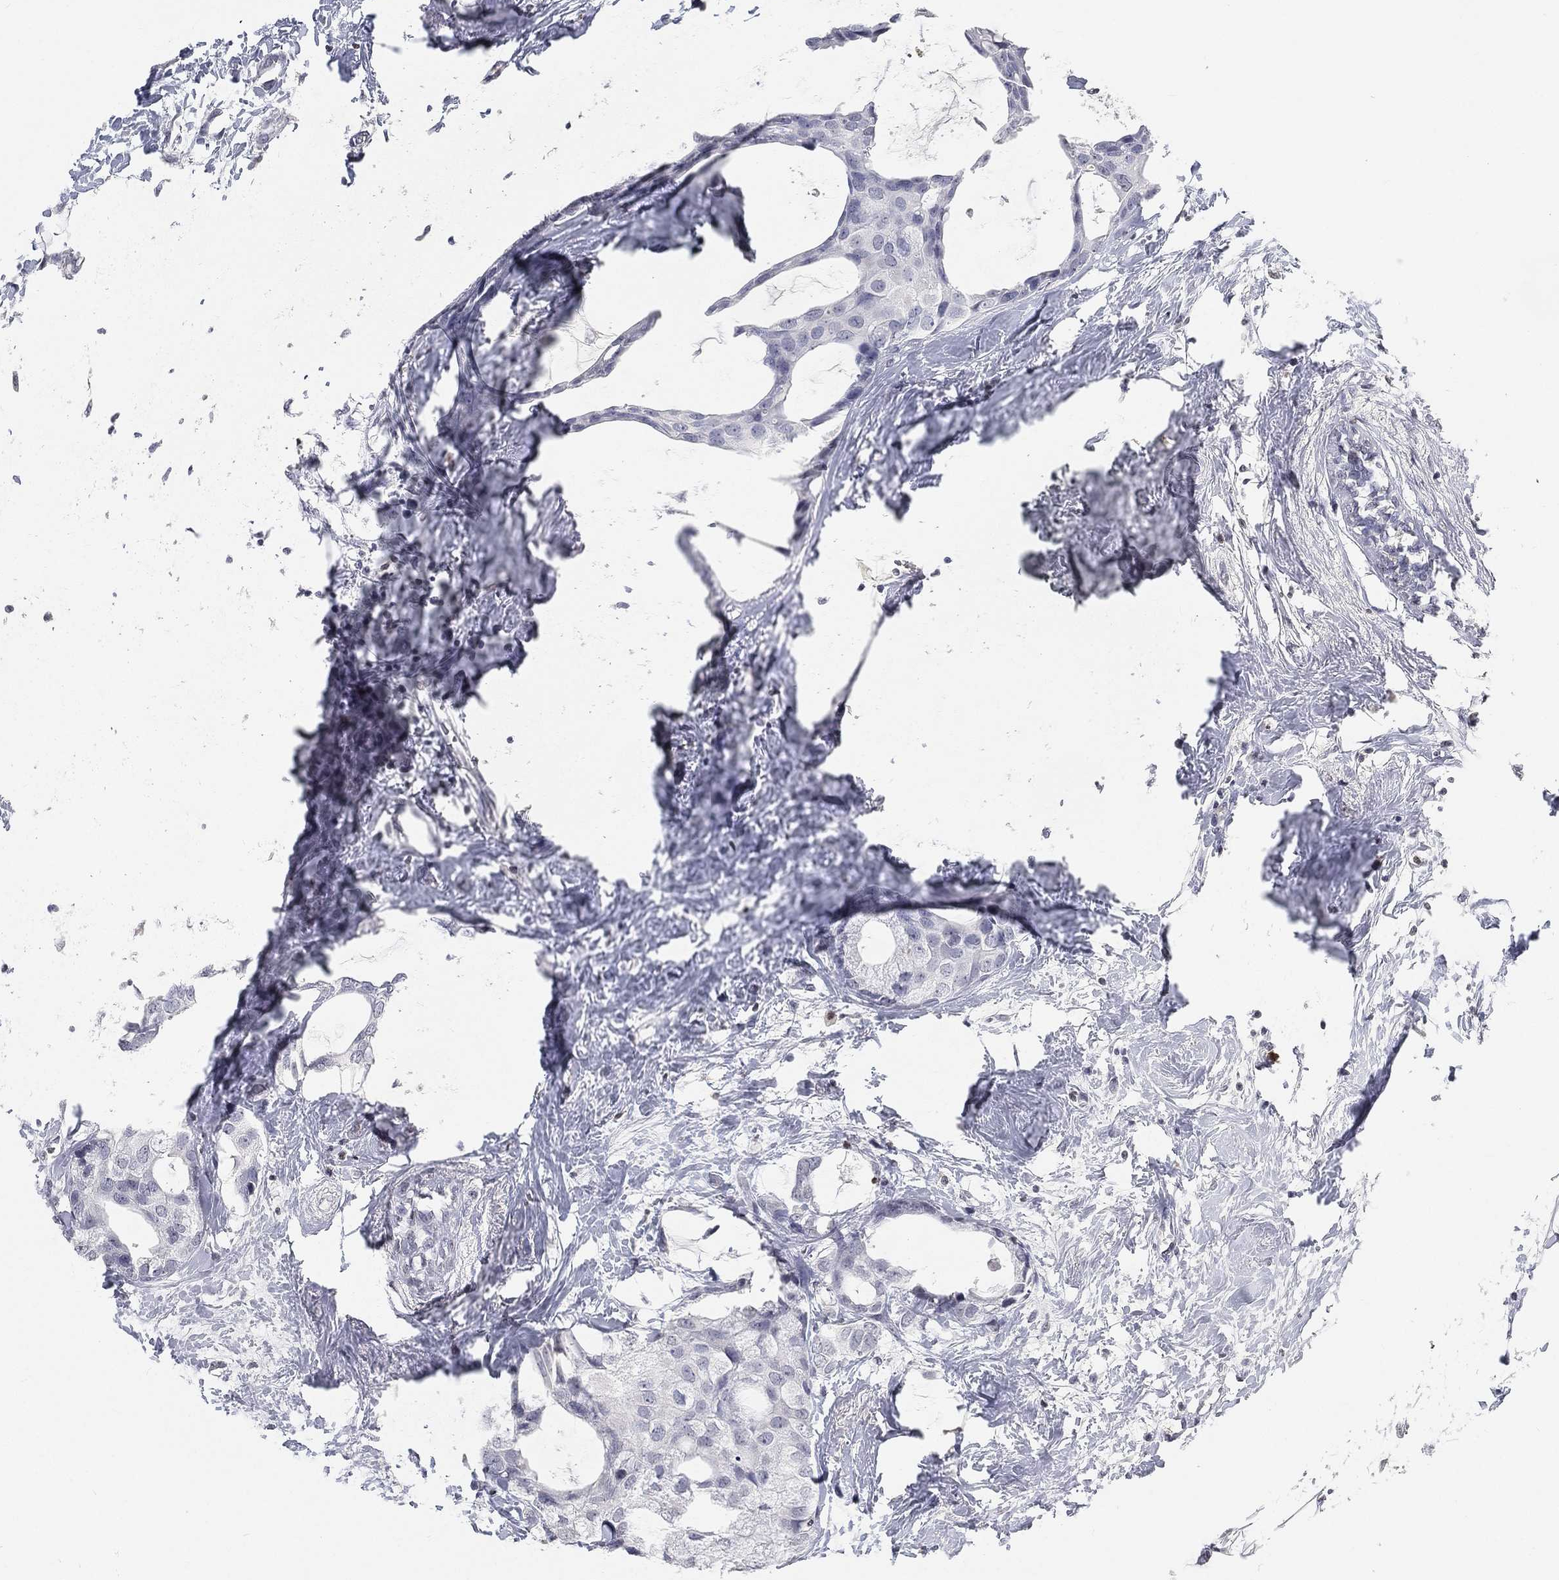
{"staining": {"intensity": "negative", "quantity": "none", "location": "none"}, "tissue": "breast cancer", "cell_type": "Tumor cells", "image_type": "cancer", "snomed": [{"axis": "morphology", "description": "Duct carcinoma"}, {"axis": "topography", "description": "Breast"}], "caption": "Tumor cells are negative for protein expression in human breast cancer (infiltrating ductal carcinoma).", "gene": "ARG1", "patient": {"sex": "female", "age": 45}}